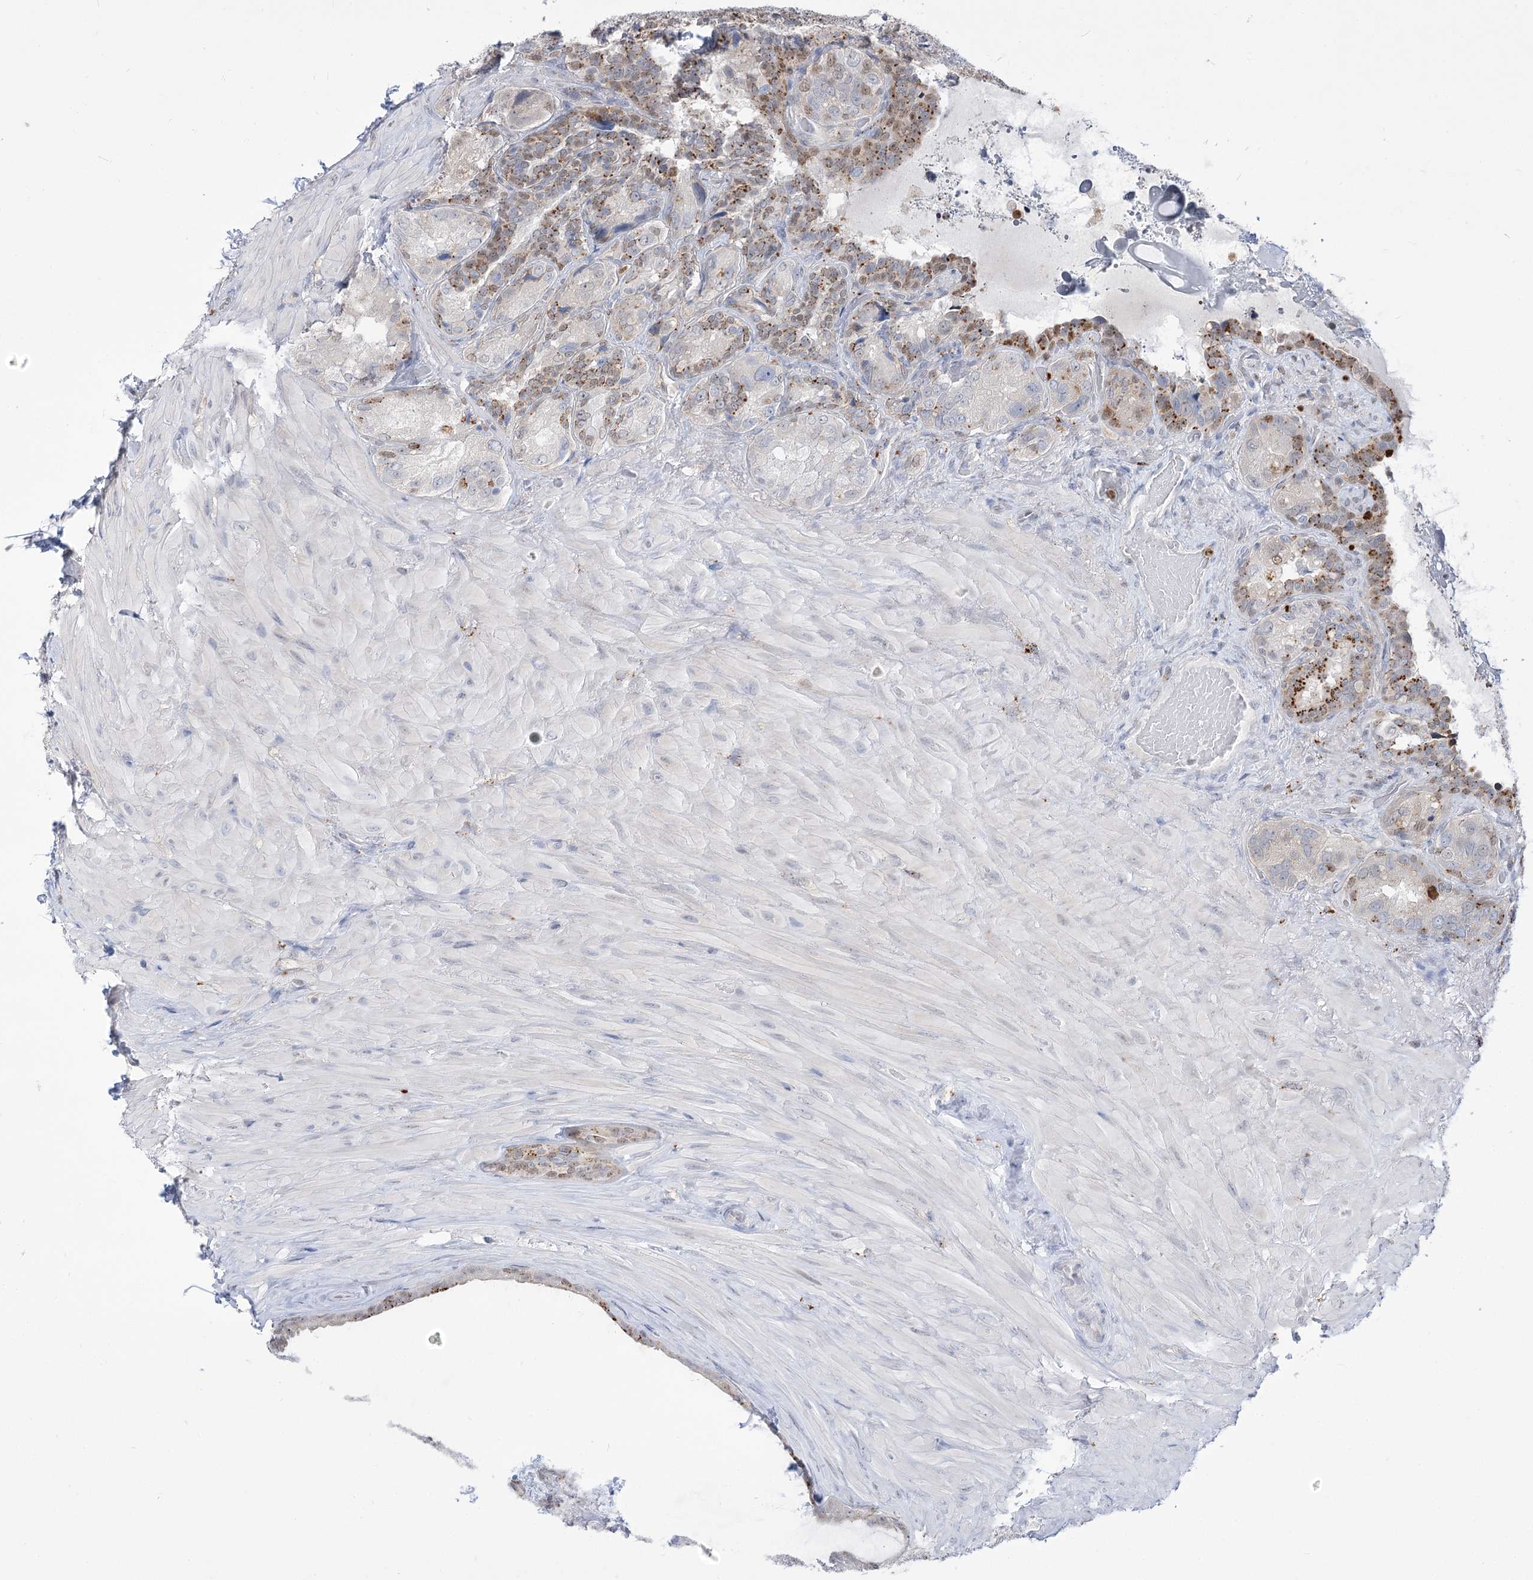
{"staining": {"intensity": "moderate", "quantity": "25%-75%", "location": "cytoplasmic/membranous,nuclear"}, "tissue": "seminal vesicle", "cell_type": "Glandular cells", "image_type": "normal", "snomed": [{"axis": "morphology", "description": "Normal tissue, NOS"}, {"axis": "topography", "description": "Seminal veicle"}, {"axis": "topography", "description": "Peripheral nerve tissue"}], "caption": "Immunohistochemistry (IHC) staining of benign seminal vesicle, which demonstrates medium levels of moderate cytoplasmic/membranous,nuclear expression in approximately 25%-75% of glandular cells indicating moderate cytoplasmic/membranous,nuclear protein staining. The staining was performed using DAB (3,3'-diaminobenzidine) (brown) for protein detection and nuclei were counterstained in hematoxylin (blue).", "gene": "SIAE", "patient": {"sex": "male", "age": 67}}